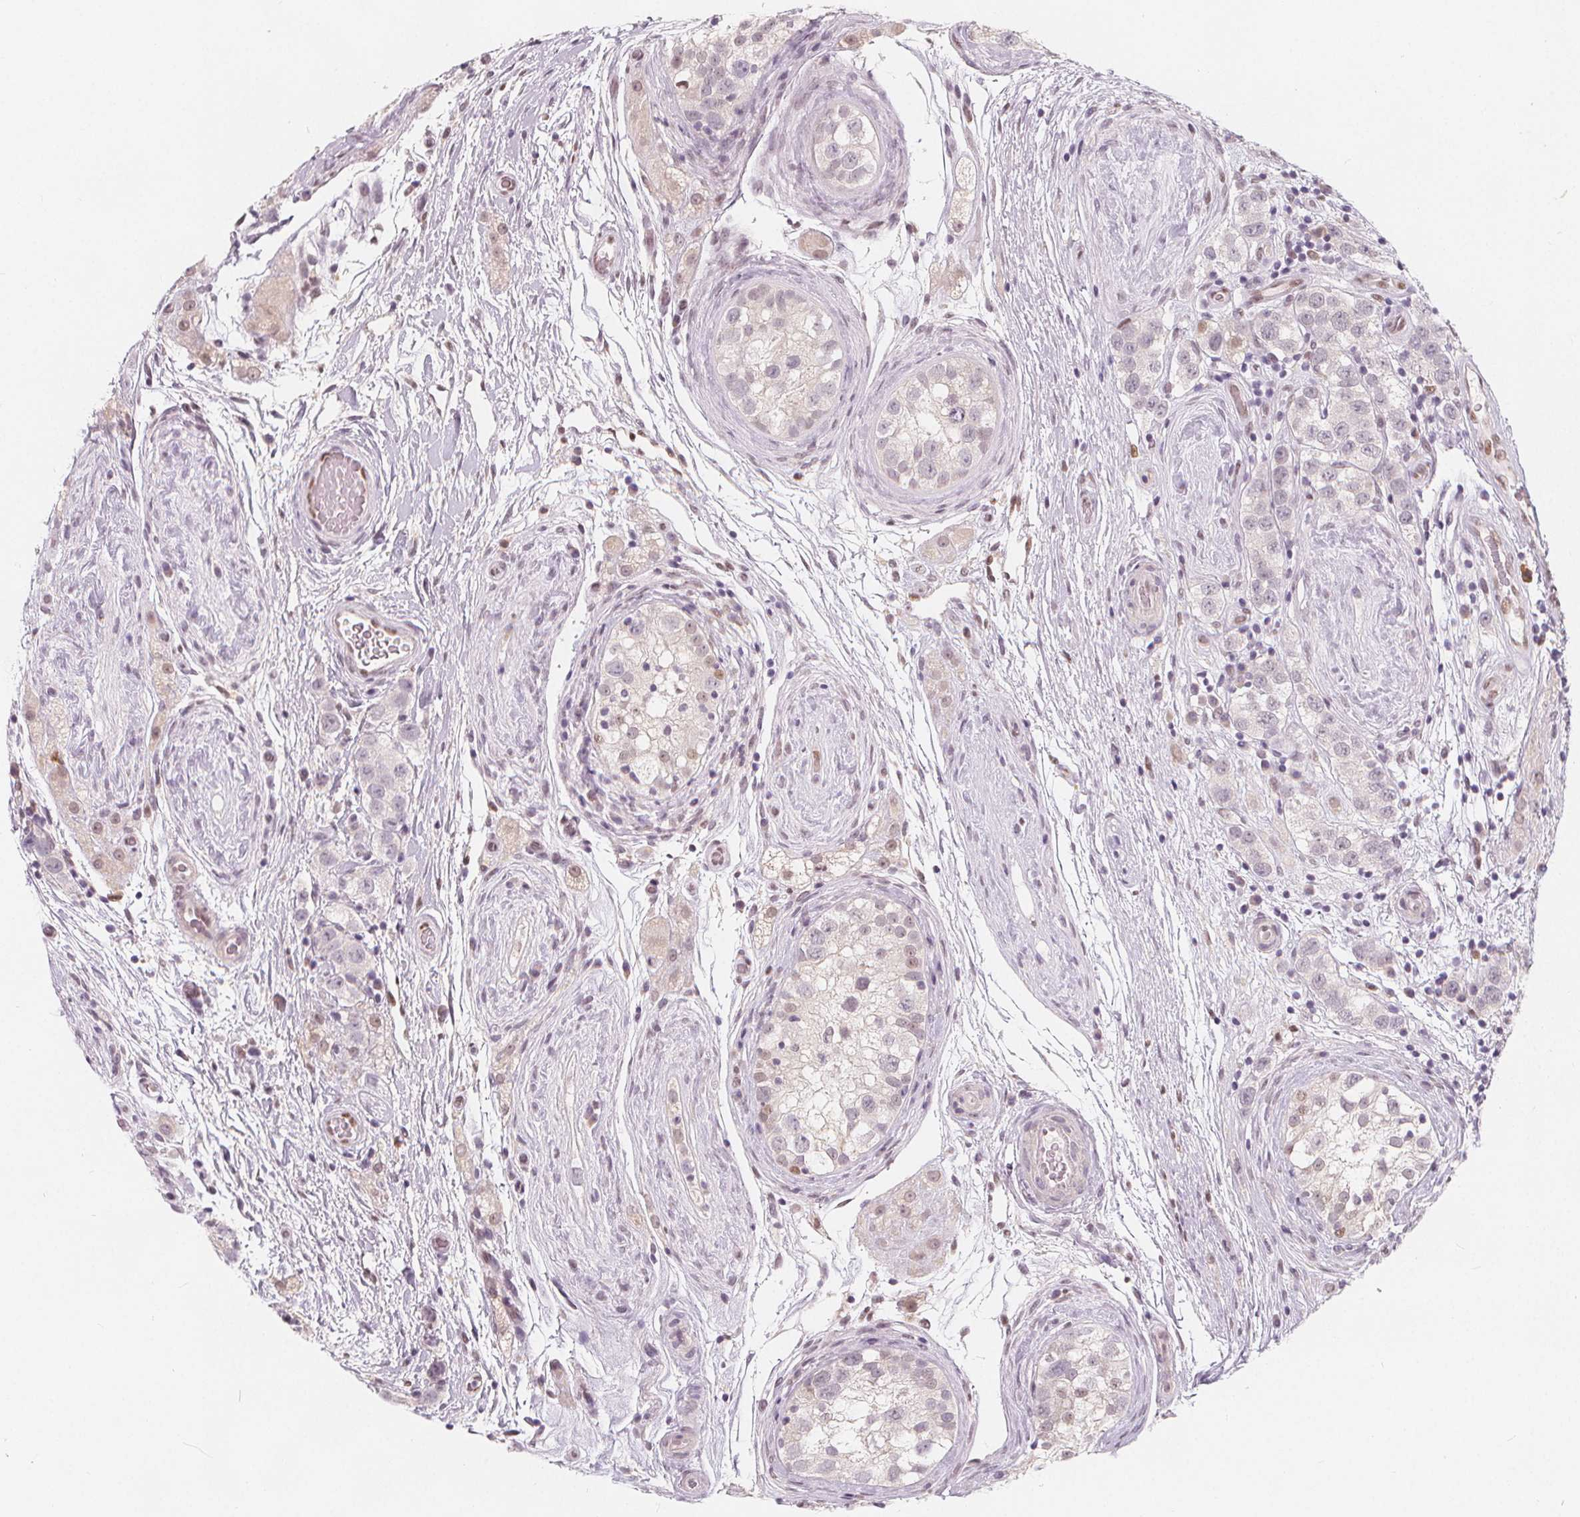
{"staining": {"intensity": "weak", "quantity": "<25%", "location": "cytoplasmic/membranous"}, "tissue": "testis cancer", "cell_type": "Tumor cells", "image_type": "cancer", "snomed": [{"axis": "morphology", "description": "Seminoma, NOS"}, {"axis": "topography", "description": "Testis"}], "caption": "Immunohistochemical staining of seminoma (testis) demonstrates no significant positivity in tumor cells. Brightfield microscopy of immunohistochemistry stained with DAB (3,3'-diaminobenzidine) (brown) and hematoxylin (blue), captured at high magnification.", "gene": "DRC3", "patient": {"sex": "male", "age": 34}}